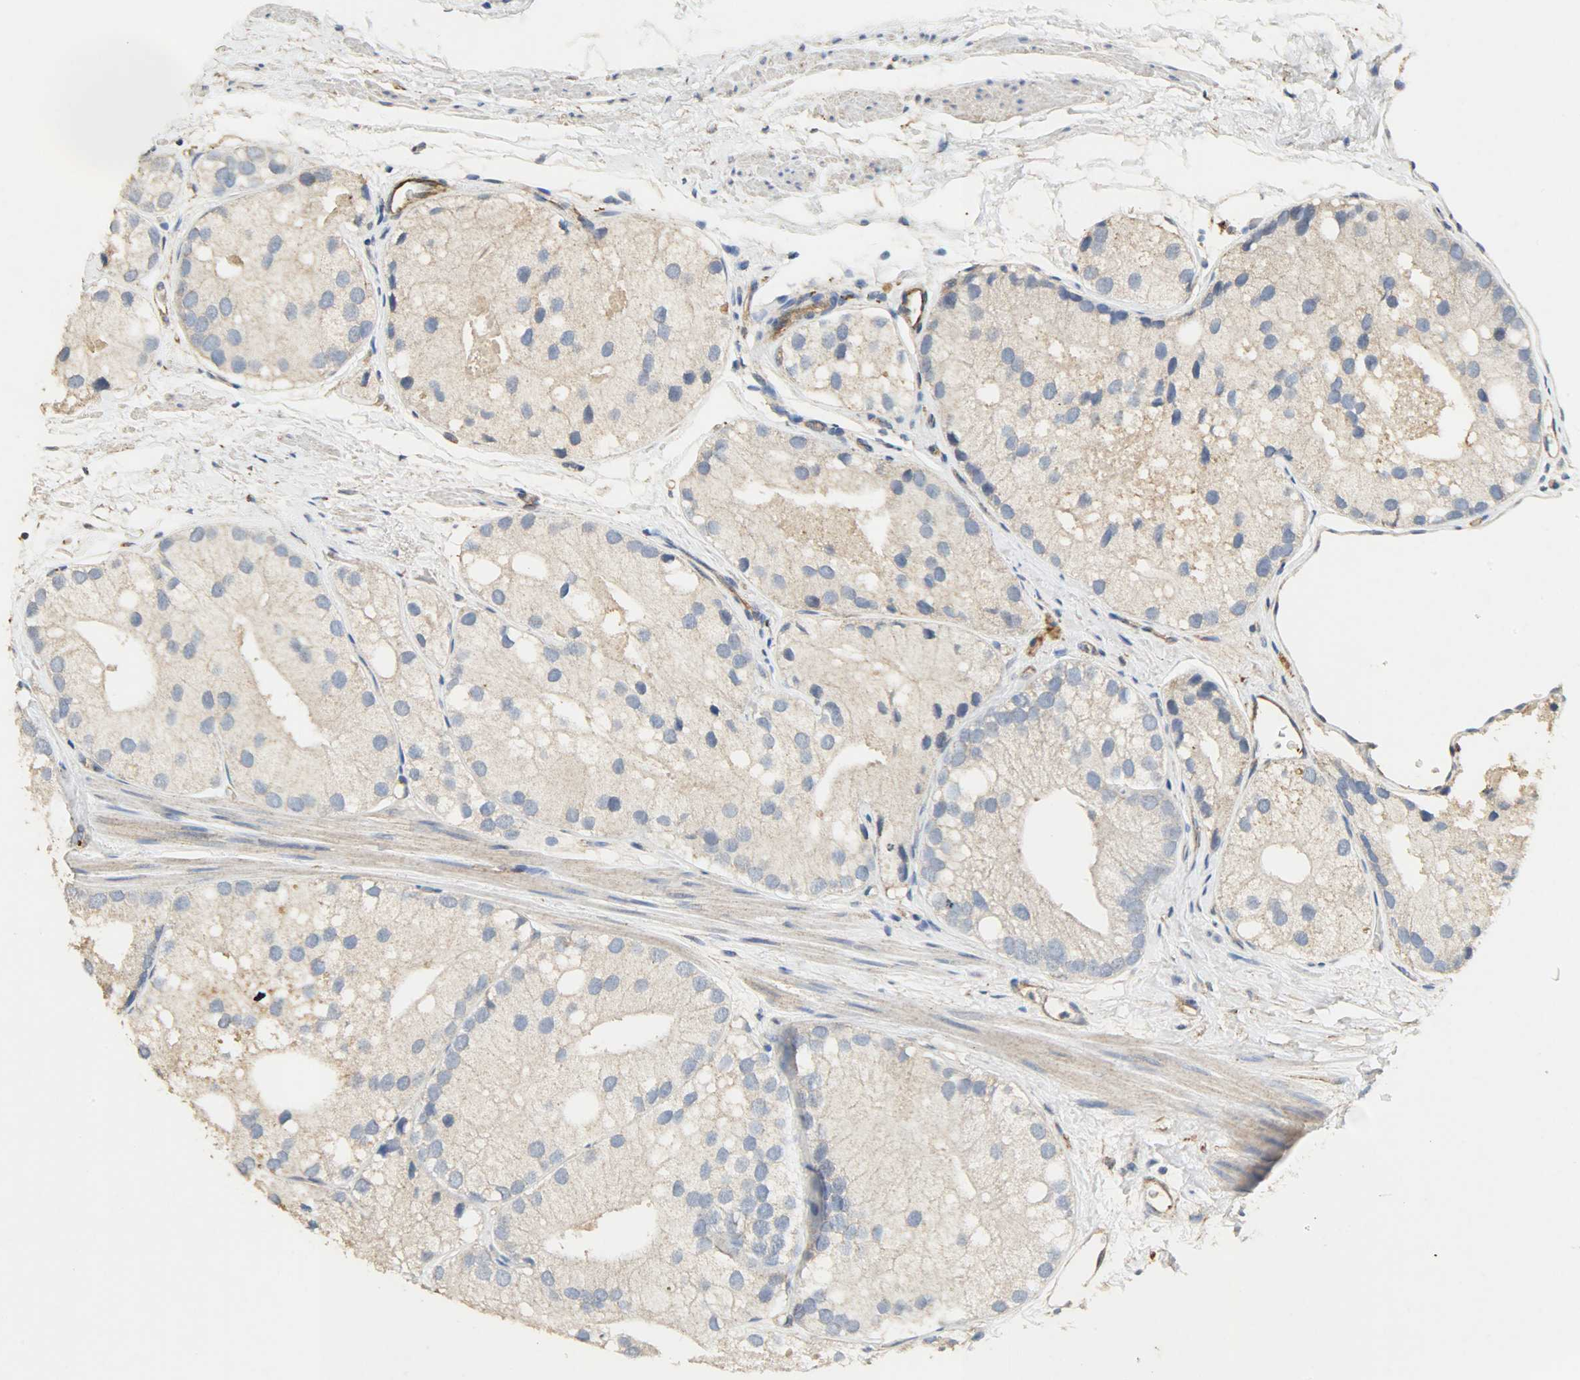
{"staining": {"intensity": "weak", "quantity": "25%-75%", "location": "cytoplasmic/membranous"}, "tissue": "prostate cancer", "cell_type": "Tumor cells", "image_type": "cancer", "snomed": [{"axis": "morphology", "description": "Adenocarcinoma, Low grade"}, {"axis": "topography", "description": "Prostate"}], "caption": "Immunohistochemical staining of human low-grade adenocarcinoma (prostate) displays low levels of weak cytoplasmic/membranous protein expression in approximately 25%-75% of tumor cells.", "gene": "TPM4", "patient": {"sex": "male", "age": 69}}